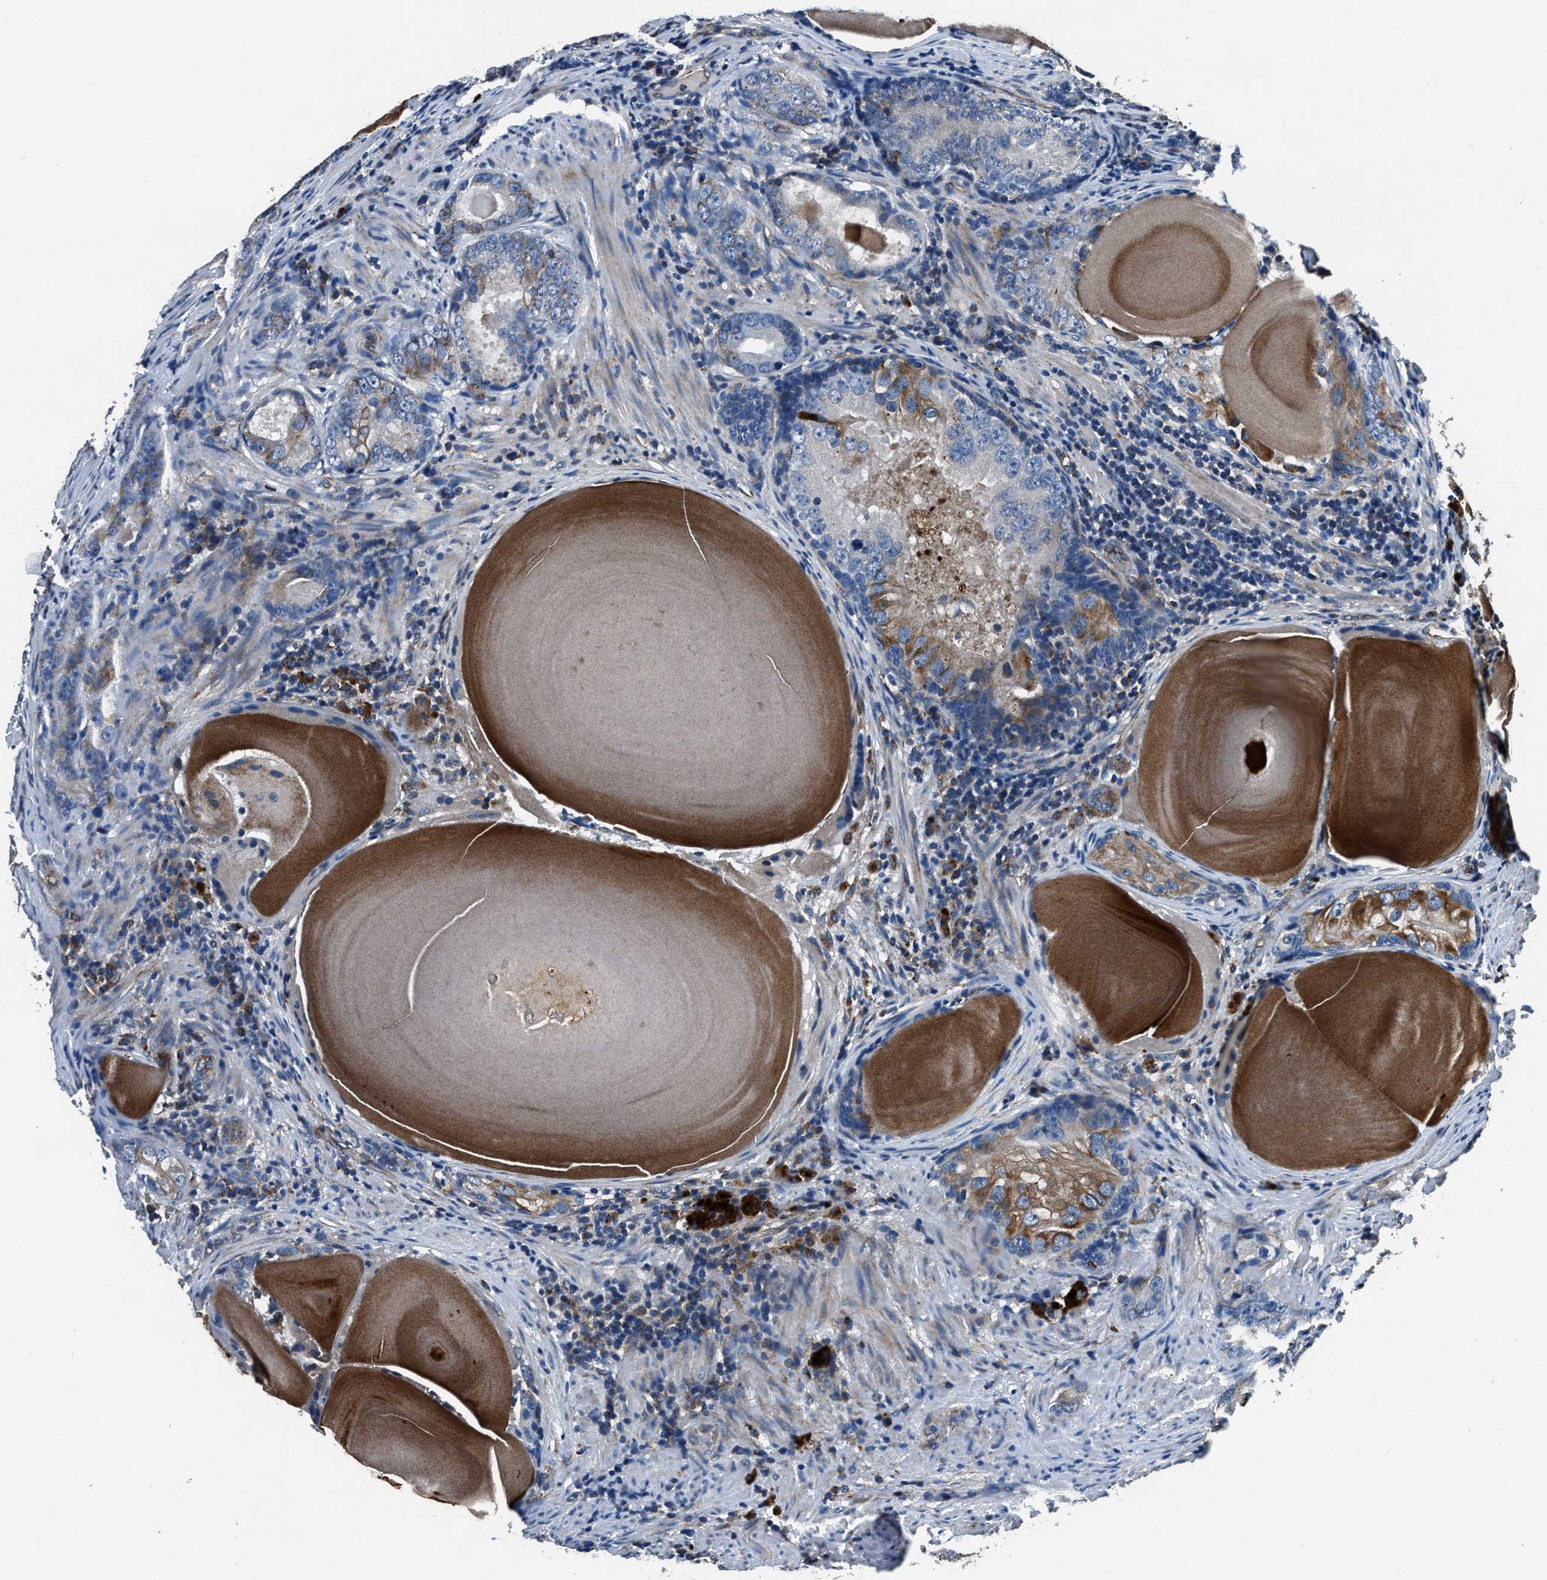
{"staining": {"intensity": "moderate", "quantity": "<25%", "location": "cytoplasmic/membranous"}, "tissue": "prostate cancer", "cell_type": "Tumor cells", "image_type": "cancer", "snomed": [{"axis": "morphology", "description": "Adenocarcinoma, High grade"}, {"axis": "topography", "description": "Prostate"}], "caption": "IHC of human prostate cancer (adenocarcinoma (high-grade)) reveals low levels of moderate cytoplasmic/membranous staining in about <25% of tumor cells. The protein is shown in brown color, while the nuclei are stained blue.", "gene": "OGDH", "patient": {"sex": "male", "age": 66}}